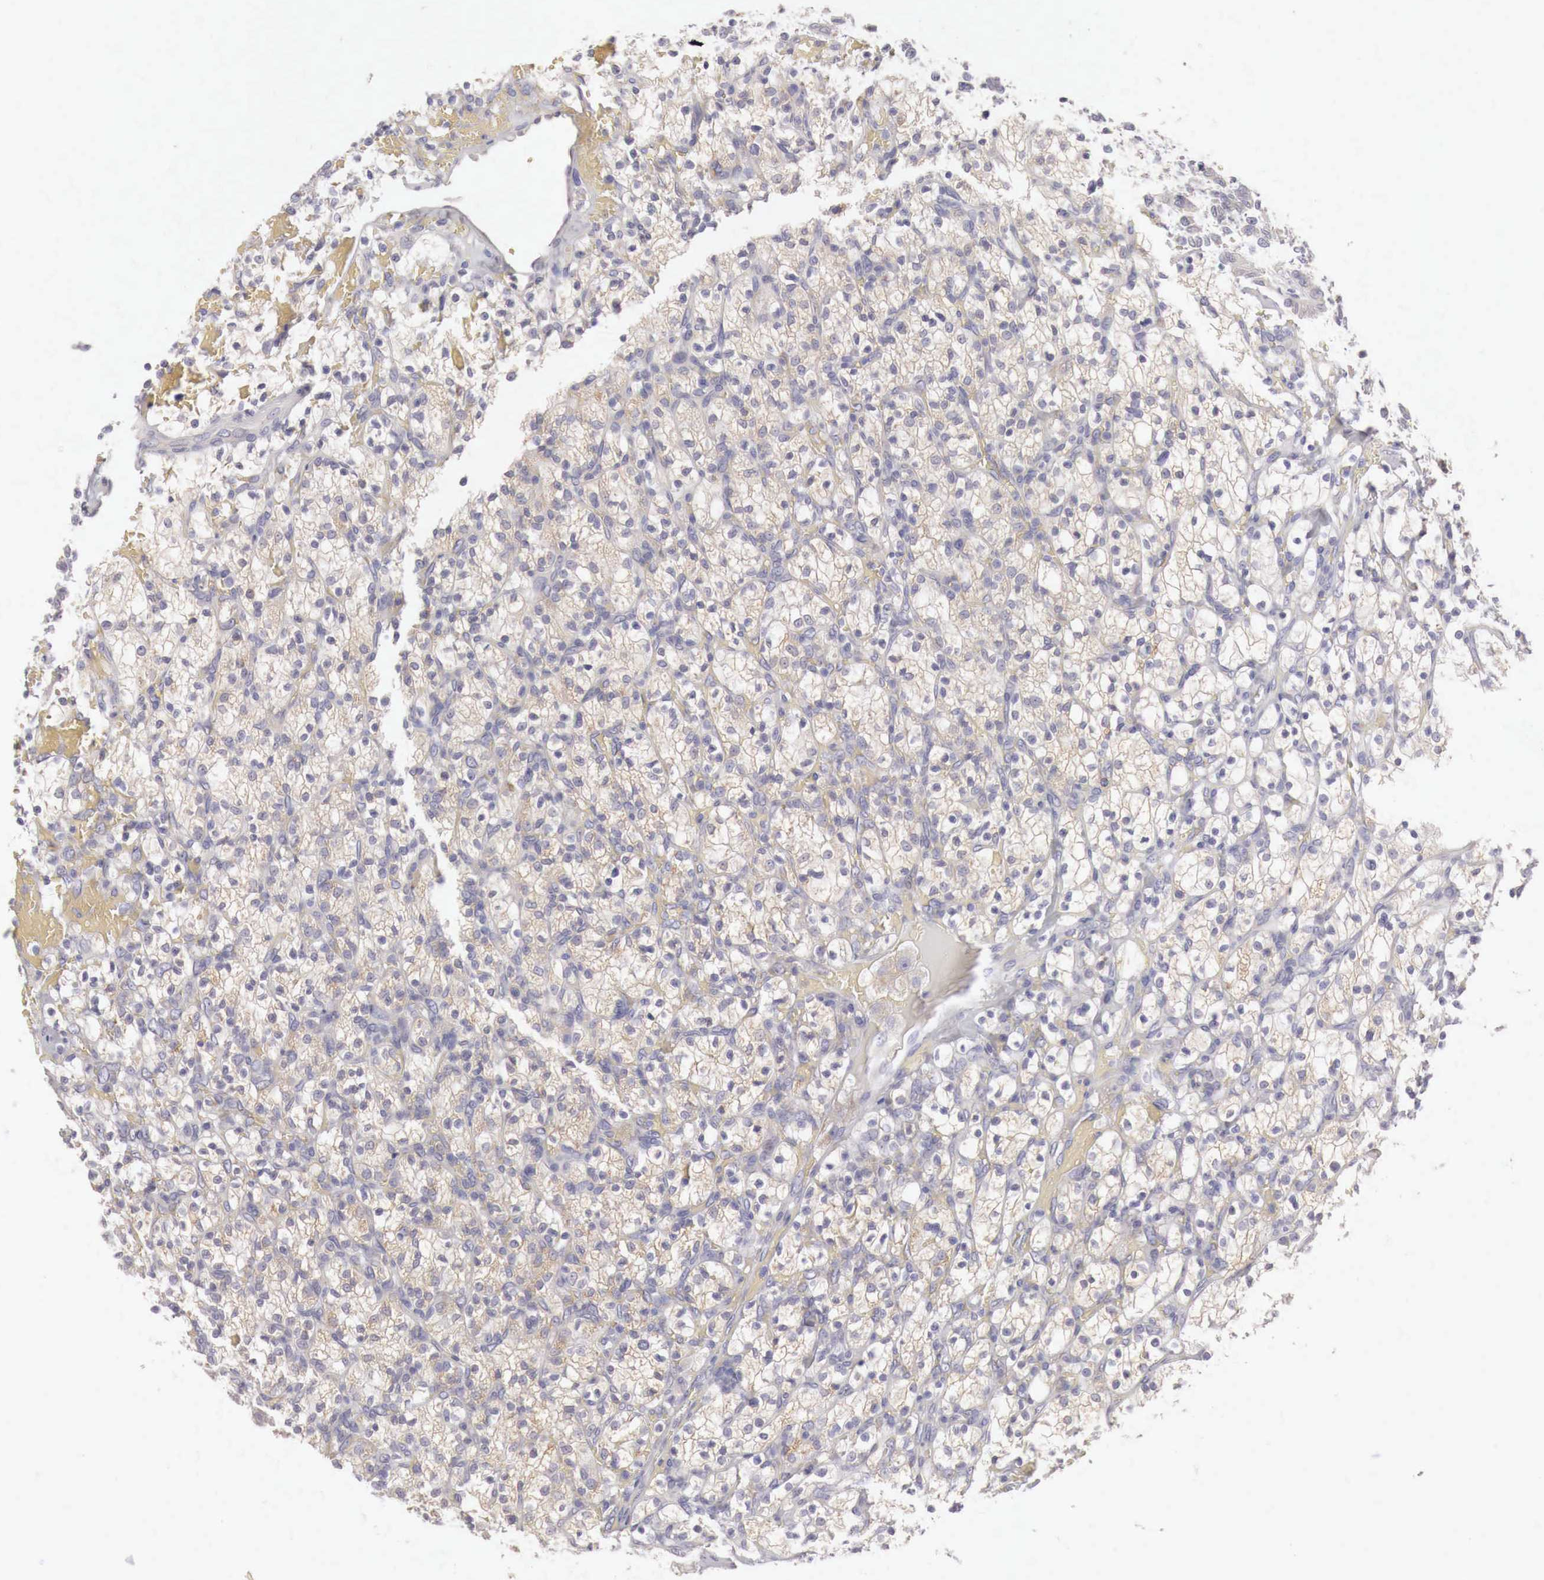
{"staining": {"intensity": "weak", "quantity": "25%-75%", "location": "cytoplasmic/membranous"}, "tissue": "renal cancer", "cell_type": "Tumor cells", "image_type": "cancer", "snomed": [{"axis": "morphology", "description": "Adenocarcinoma, NOS"}, {"axis": "topography", "description": "Kidney"}], "caption": "Renal adenocarcinoma stained with DAB IHC reveals low levels of weak cytoplasmic/membranous expression in approximately 25%-75% of tumor cells. (brown staining indicates protein expression, while blue staining denotes nuclei).", "gene": "NSDHL", "patient": {"sex": "female", "age": 83}}